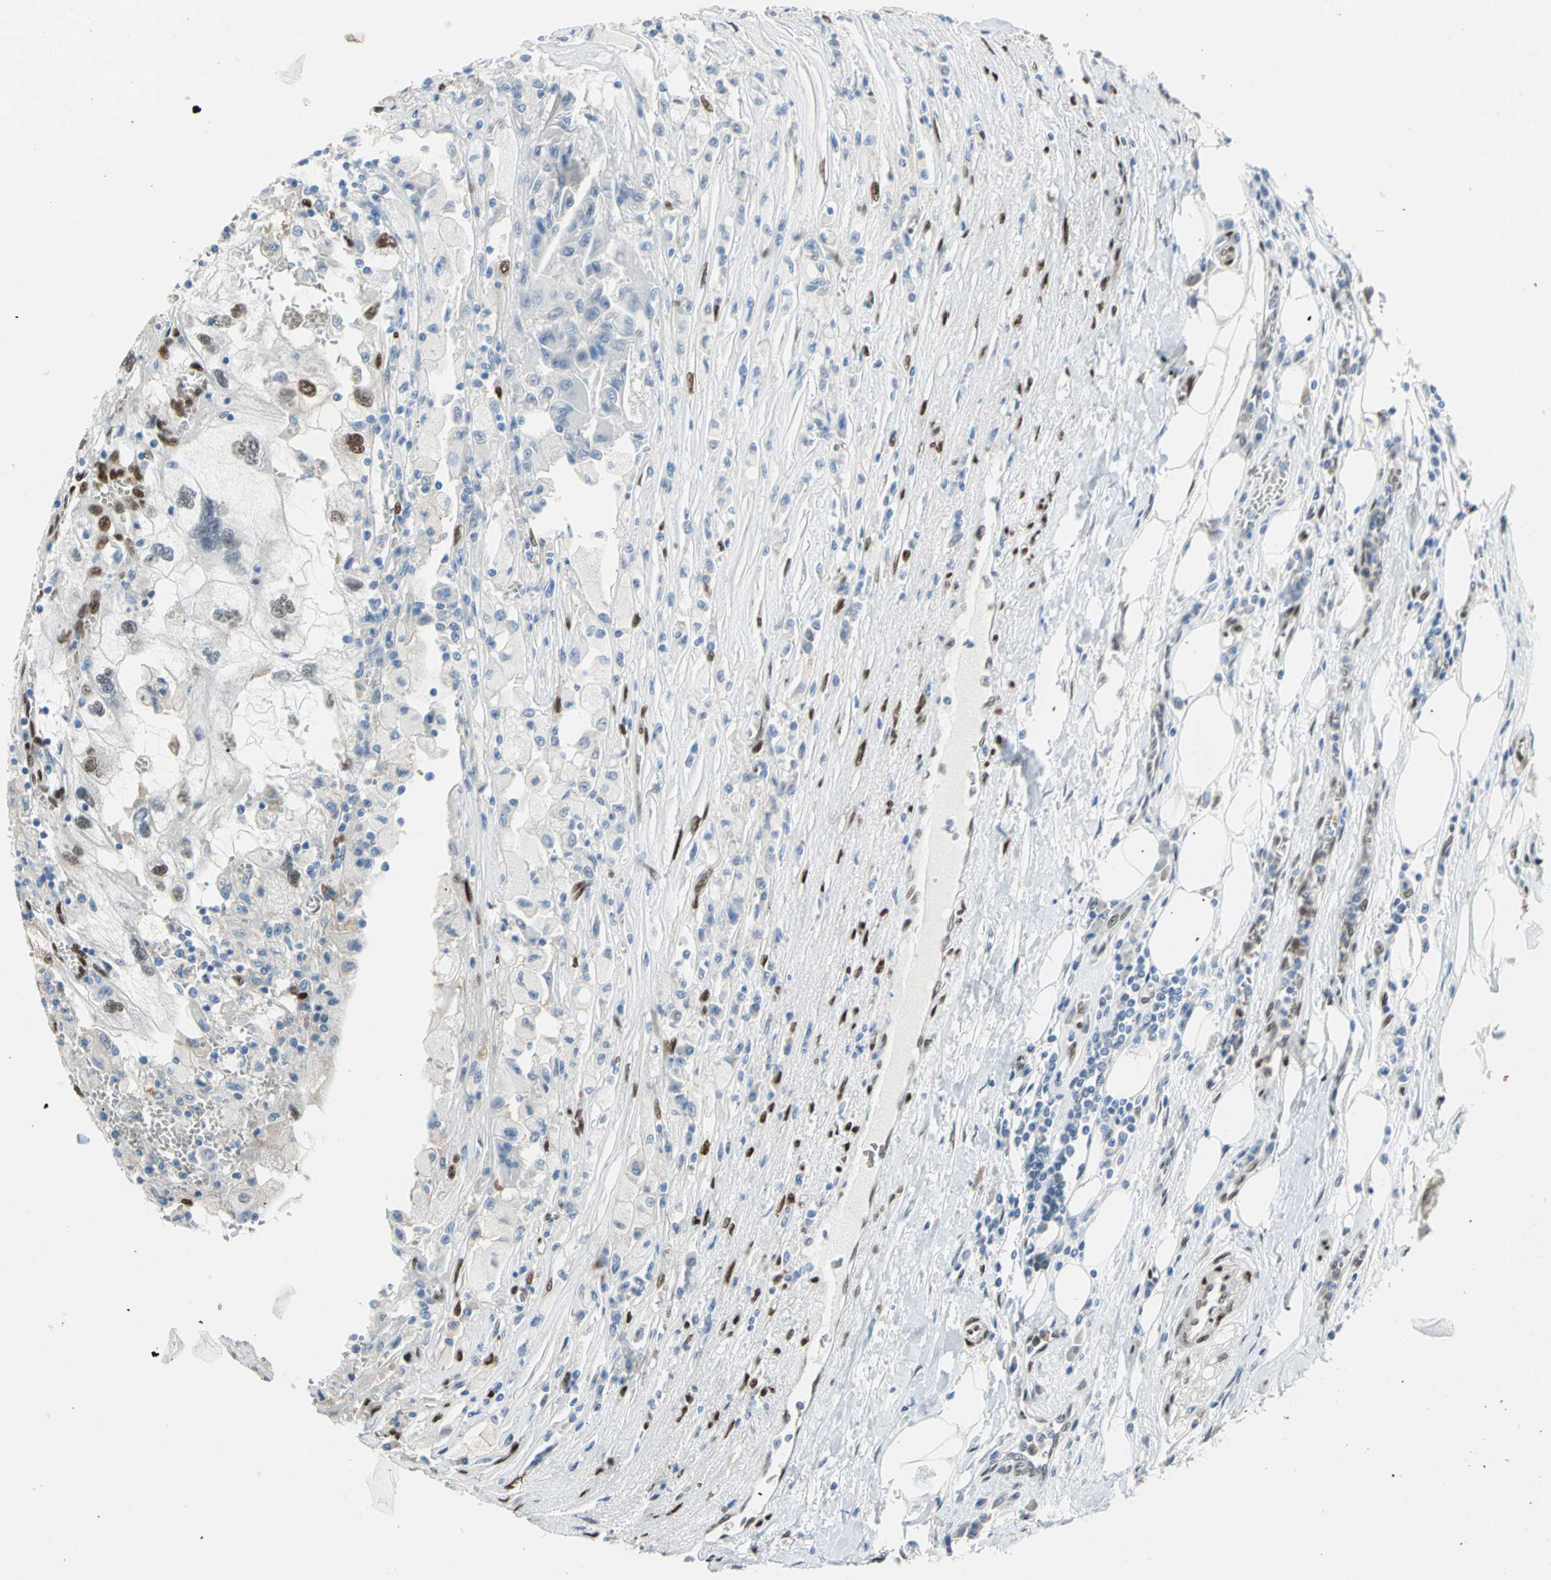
{"staining": {"intensity": "moderate", "quantity": "<25%", "location": "nuclear"}, "tissue": "renal cancer", "cell_type": "Tumor cells", "image_type": "cancer", "snomed": [{"axis": "morphology", "description": "Normal tissue, NOS"}, {"axis": "morphology", "description": "Adenocarcinoma, NOS"}, {"axis": "topography", "description": "Kidney"}], "caption": "Protein staining by IHC shows moderate nuclear positivity in about <25% of tumor cells in renal cancer (adenocarcinoma).", "gene": "RBFOX2", "patient": {"sex": "male", "age": 71}}